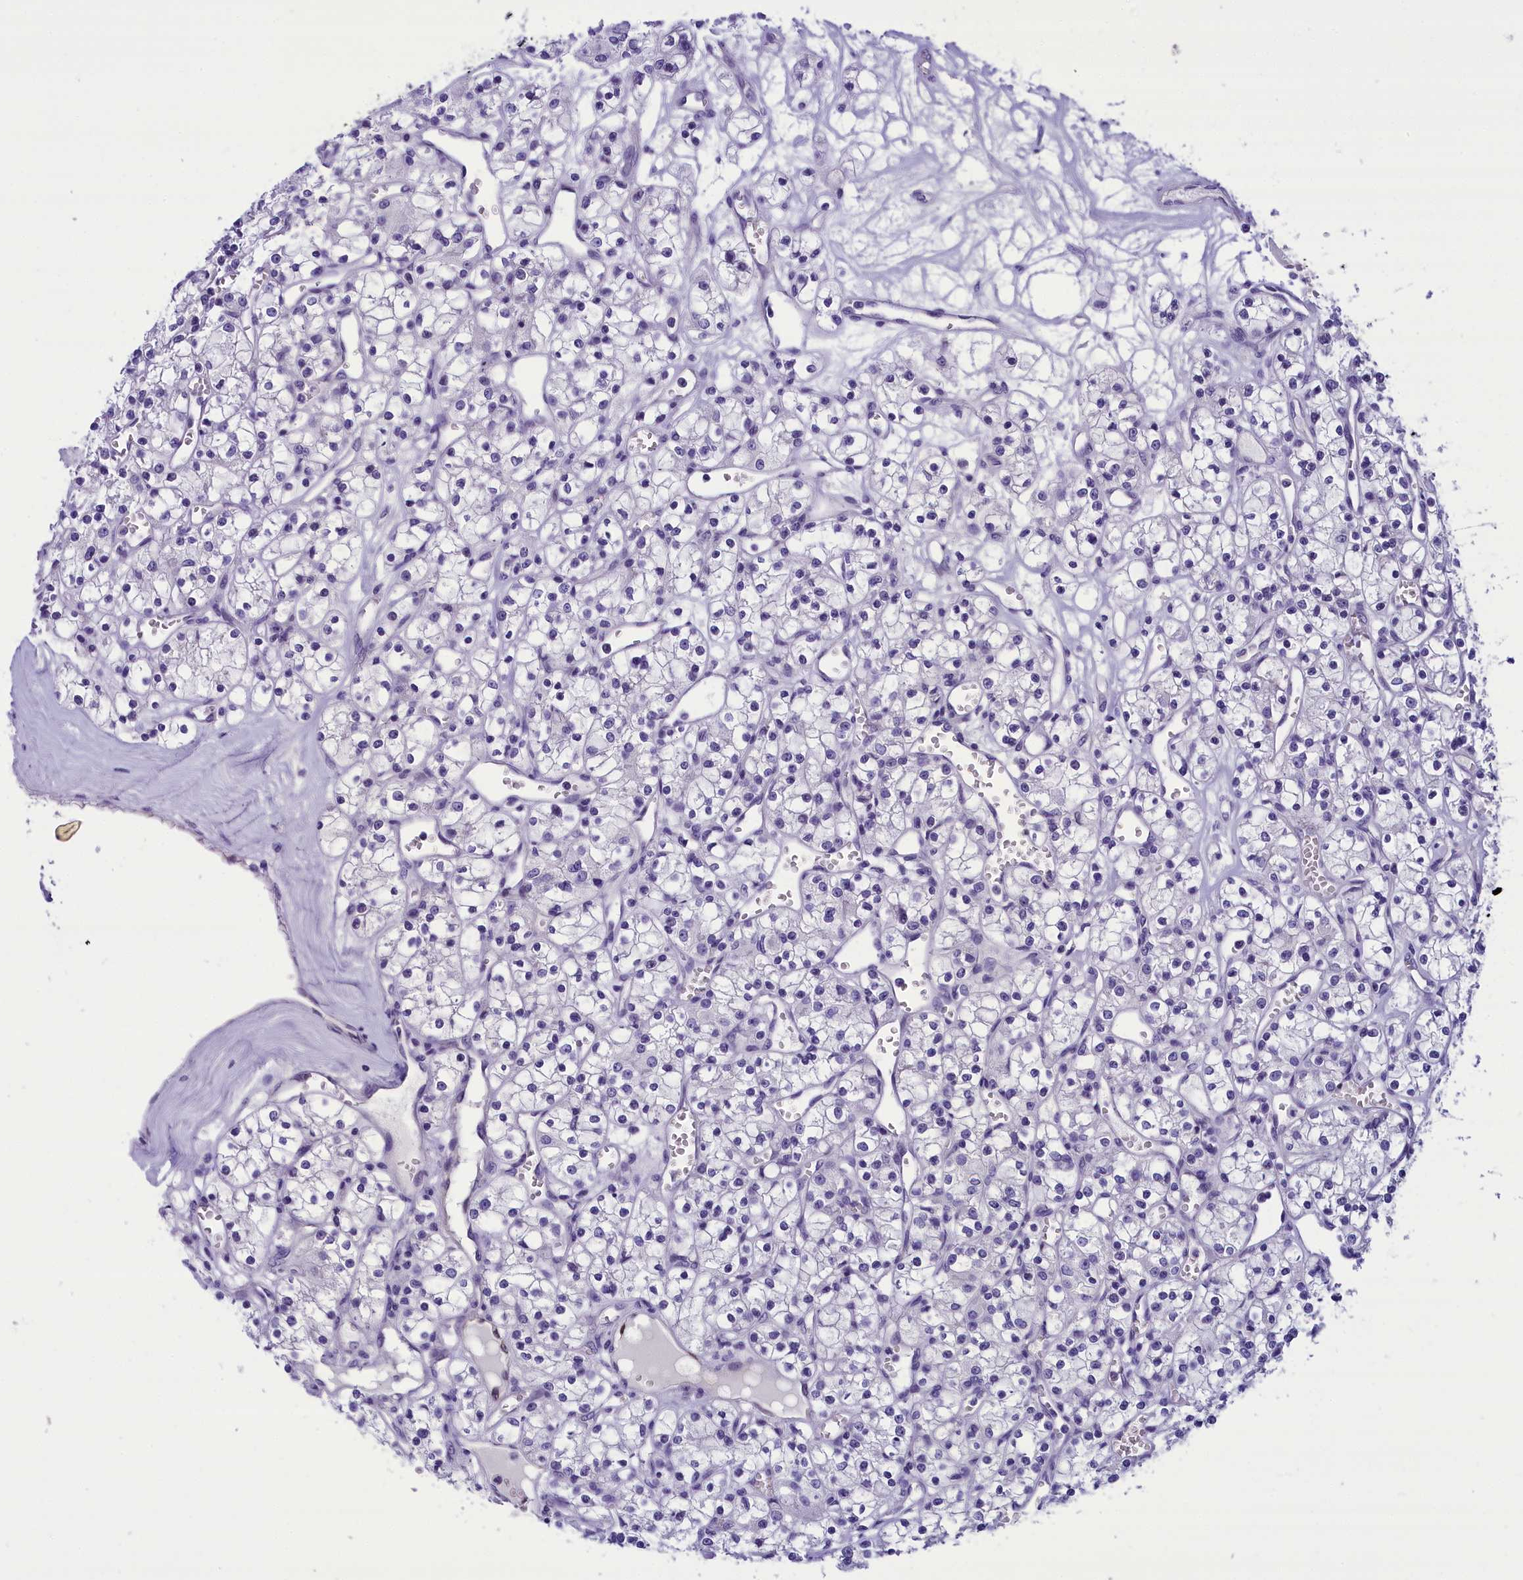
{"staining": {"intensity": "negative", "quantity": "none", "location": "none"}, "tissue": "renal cancer", "cell_type": "Tumor cells", "image_type": "cancer", "snomed": [{"axis": "morphology", "description": "Adenocarcinoma, NOS"}, {"axis": "topography", "description": "Kidney"}], "caption": "DAB immunohistochemical staining of human renal cancer shows no significant expression in tumor cells. (Stains: DAB immunohistochemistry with hematoxylin counter stain, Microscopy: brightfield microscopy at high magnification).", "gene": "PRR15", "patient": {"sex": "female", "age": 59}}